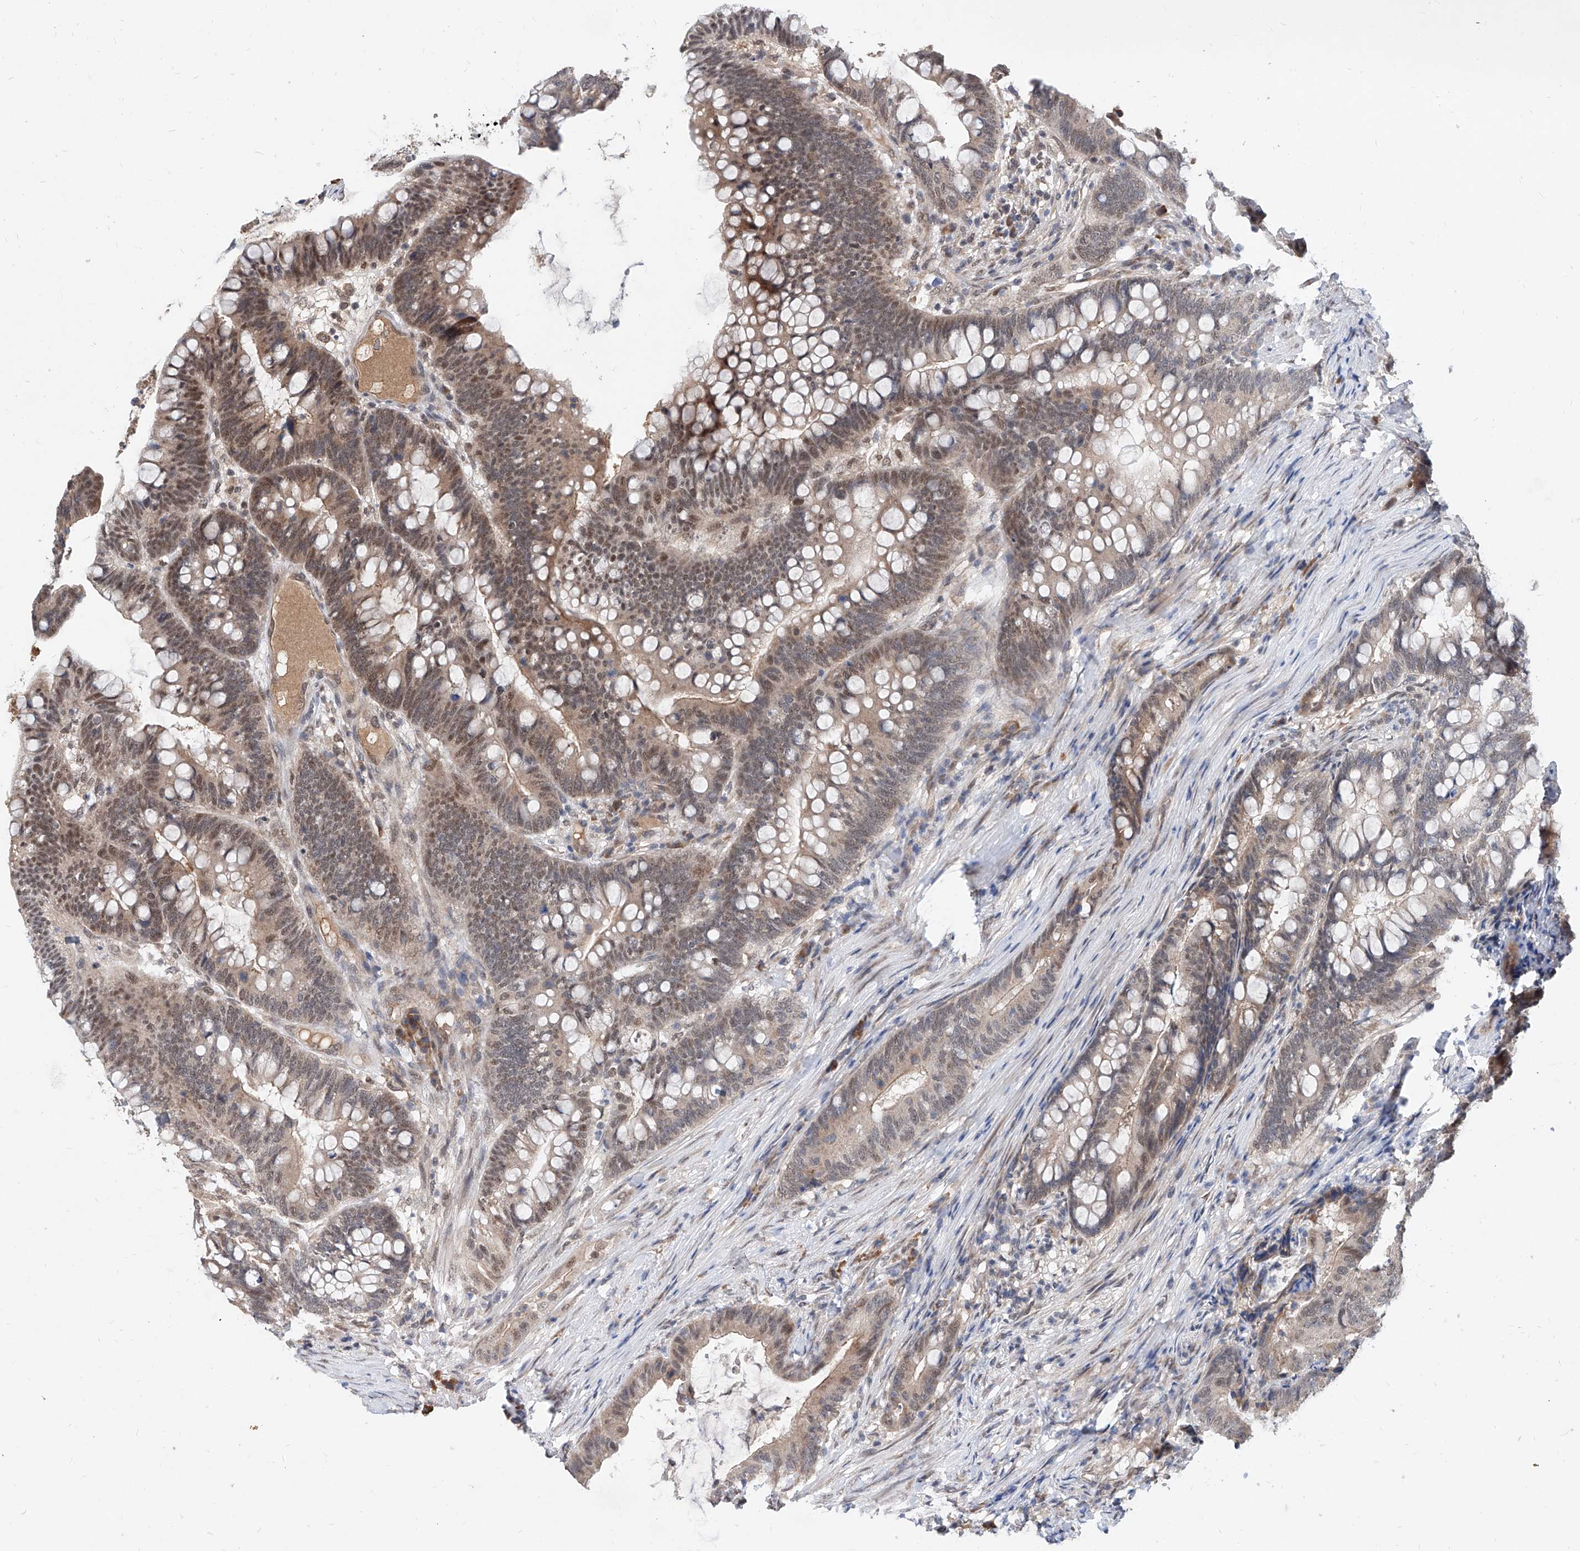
{"staining": {"intensity": "weak", "quantity": "25%-75%", "location": "nuclear"}, "tissue": "colorectal cancer", "cell_type": "Tumor cells", "image_type": "cancer", "snomed": [{"axis": "morphology", "description": "Adenocarcinoma, NOS"}, {"axis": "topography", "description": "Colon"}], "caption": "Weak nuclear expression for a protein is appreciated in about 25%-75% of tumor cells of adenocarcinoma (colorectal) using IHC.", "gene": "CARMIL3", "patient": {"sex": "female", "age": 66}}